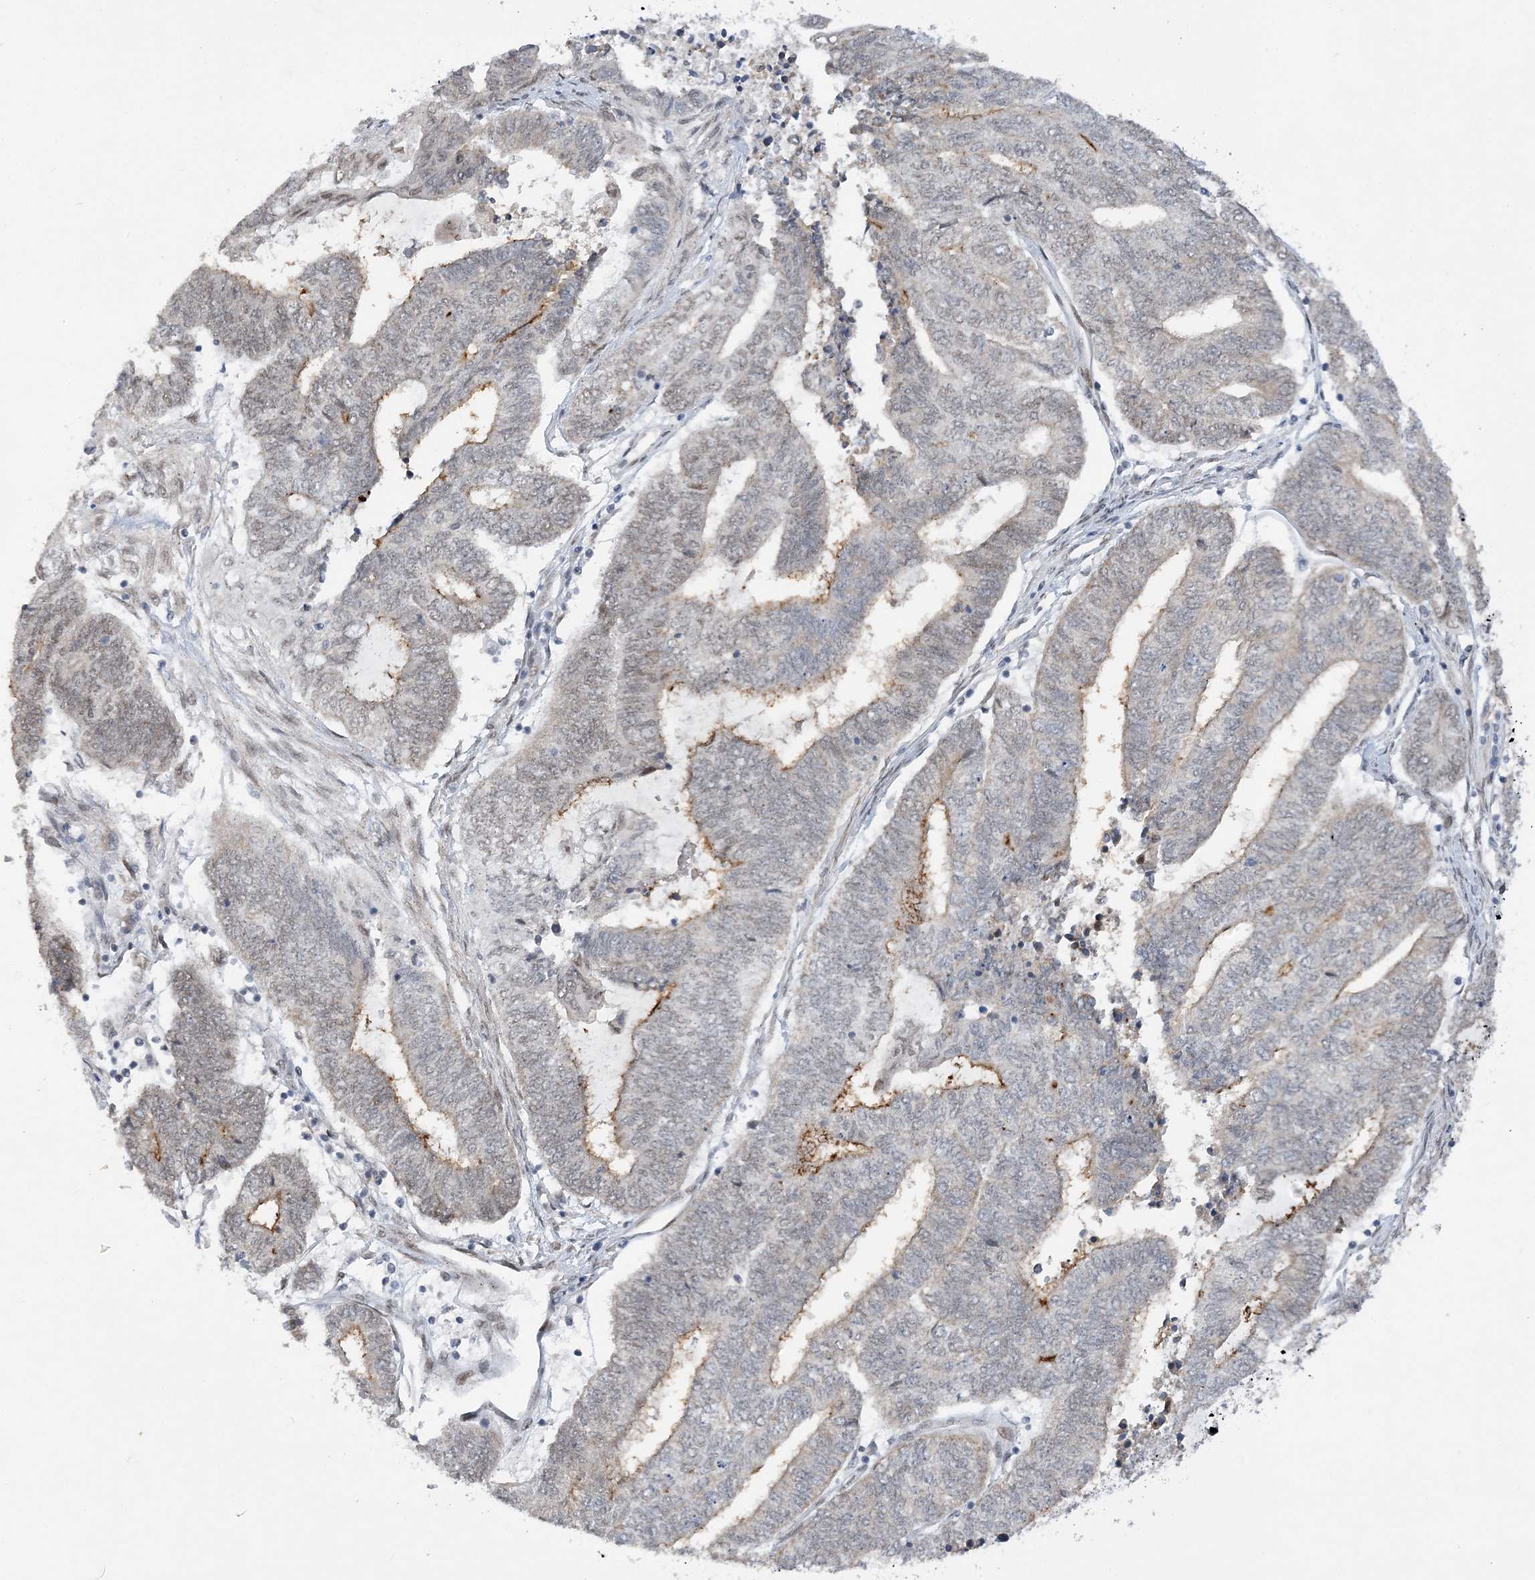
{"staining": {"intensity": "negative", "quantity": "none", "location": "none"}, "tissue": "endometrial cancer", "cell_type": "Tumor cells", "image_type": "cancer", "snomed": [{"axis": "morphology", "description": "Adenocarcinoma, NOS"}, {"axis": "topography", "description": "Uterus"}, {"axis": "topography", "description": "Endometrium"}], "caption": "Immunohistochemical staining of human endometrial cancer demonstrates no significant positivity in tumor cells.", "gene": "WAC", "patient": {"sex": "female", "age": 70}}